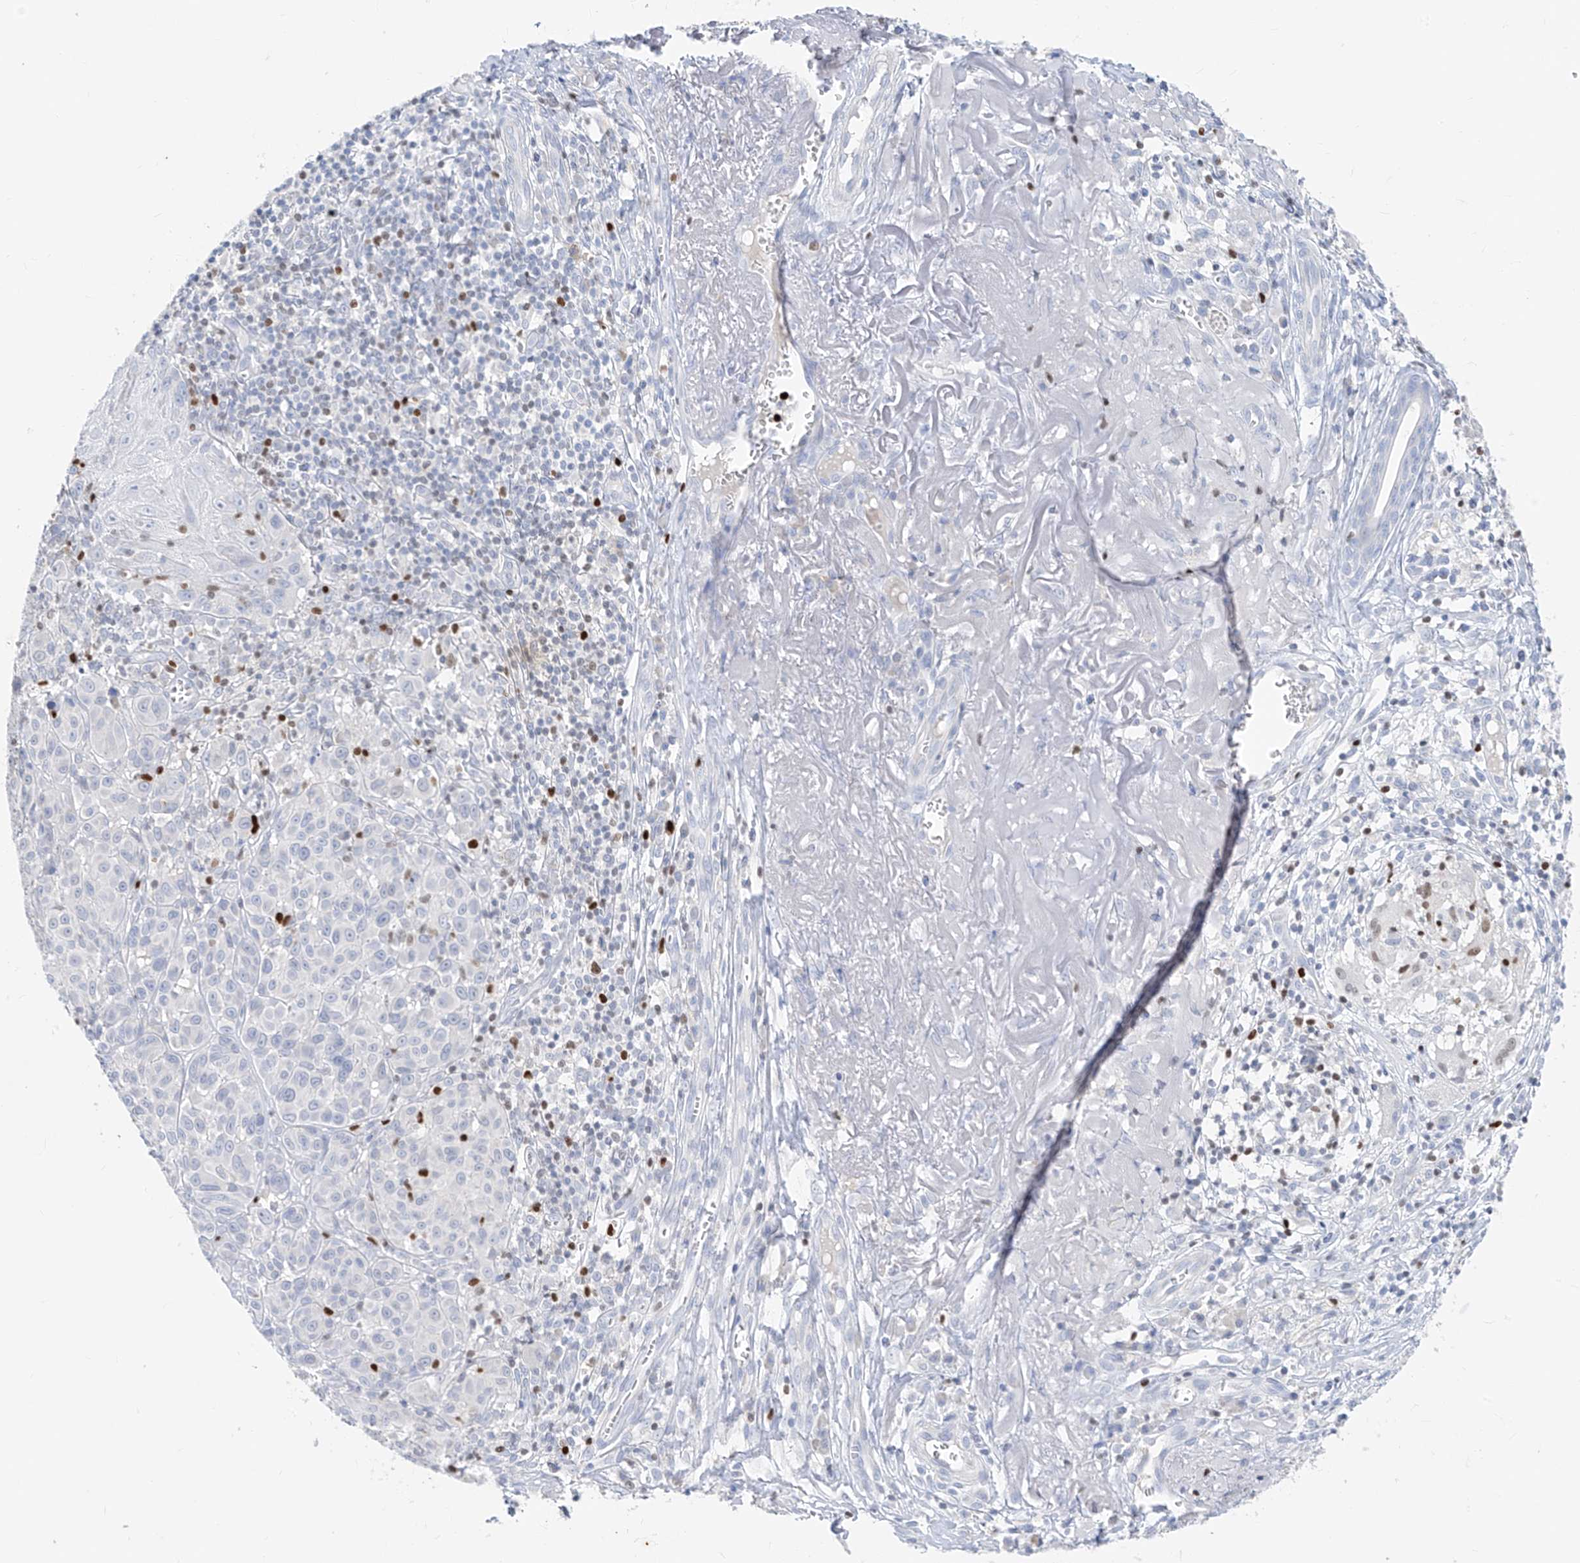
{"staining": {"intensity": "negative", "quantity": "none", "location": "none"}, "tissue": "melanoma", "cell_type": "Tumor cells", "image_type": "cancer", "snomed": [{"axis": "morphology", "description": "Malignant melanoma, NOS"}, {"axis": "topography", "description": "Skin"}], "caption": "IHC histopathology image of human melanoma stained for a protein (brown), which reveals no staining in tumor cells.", "gene": "TBX21", "patient": {"sex": "male", "age": 73}}